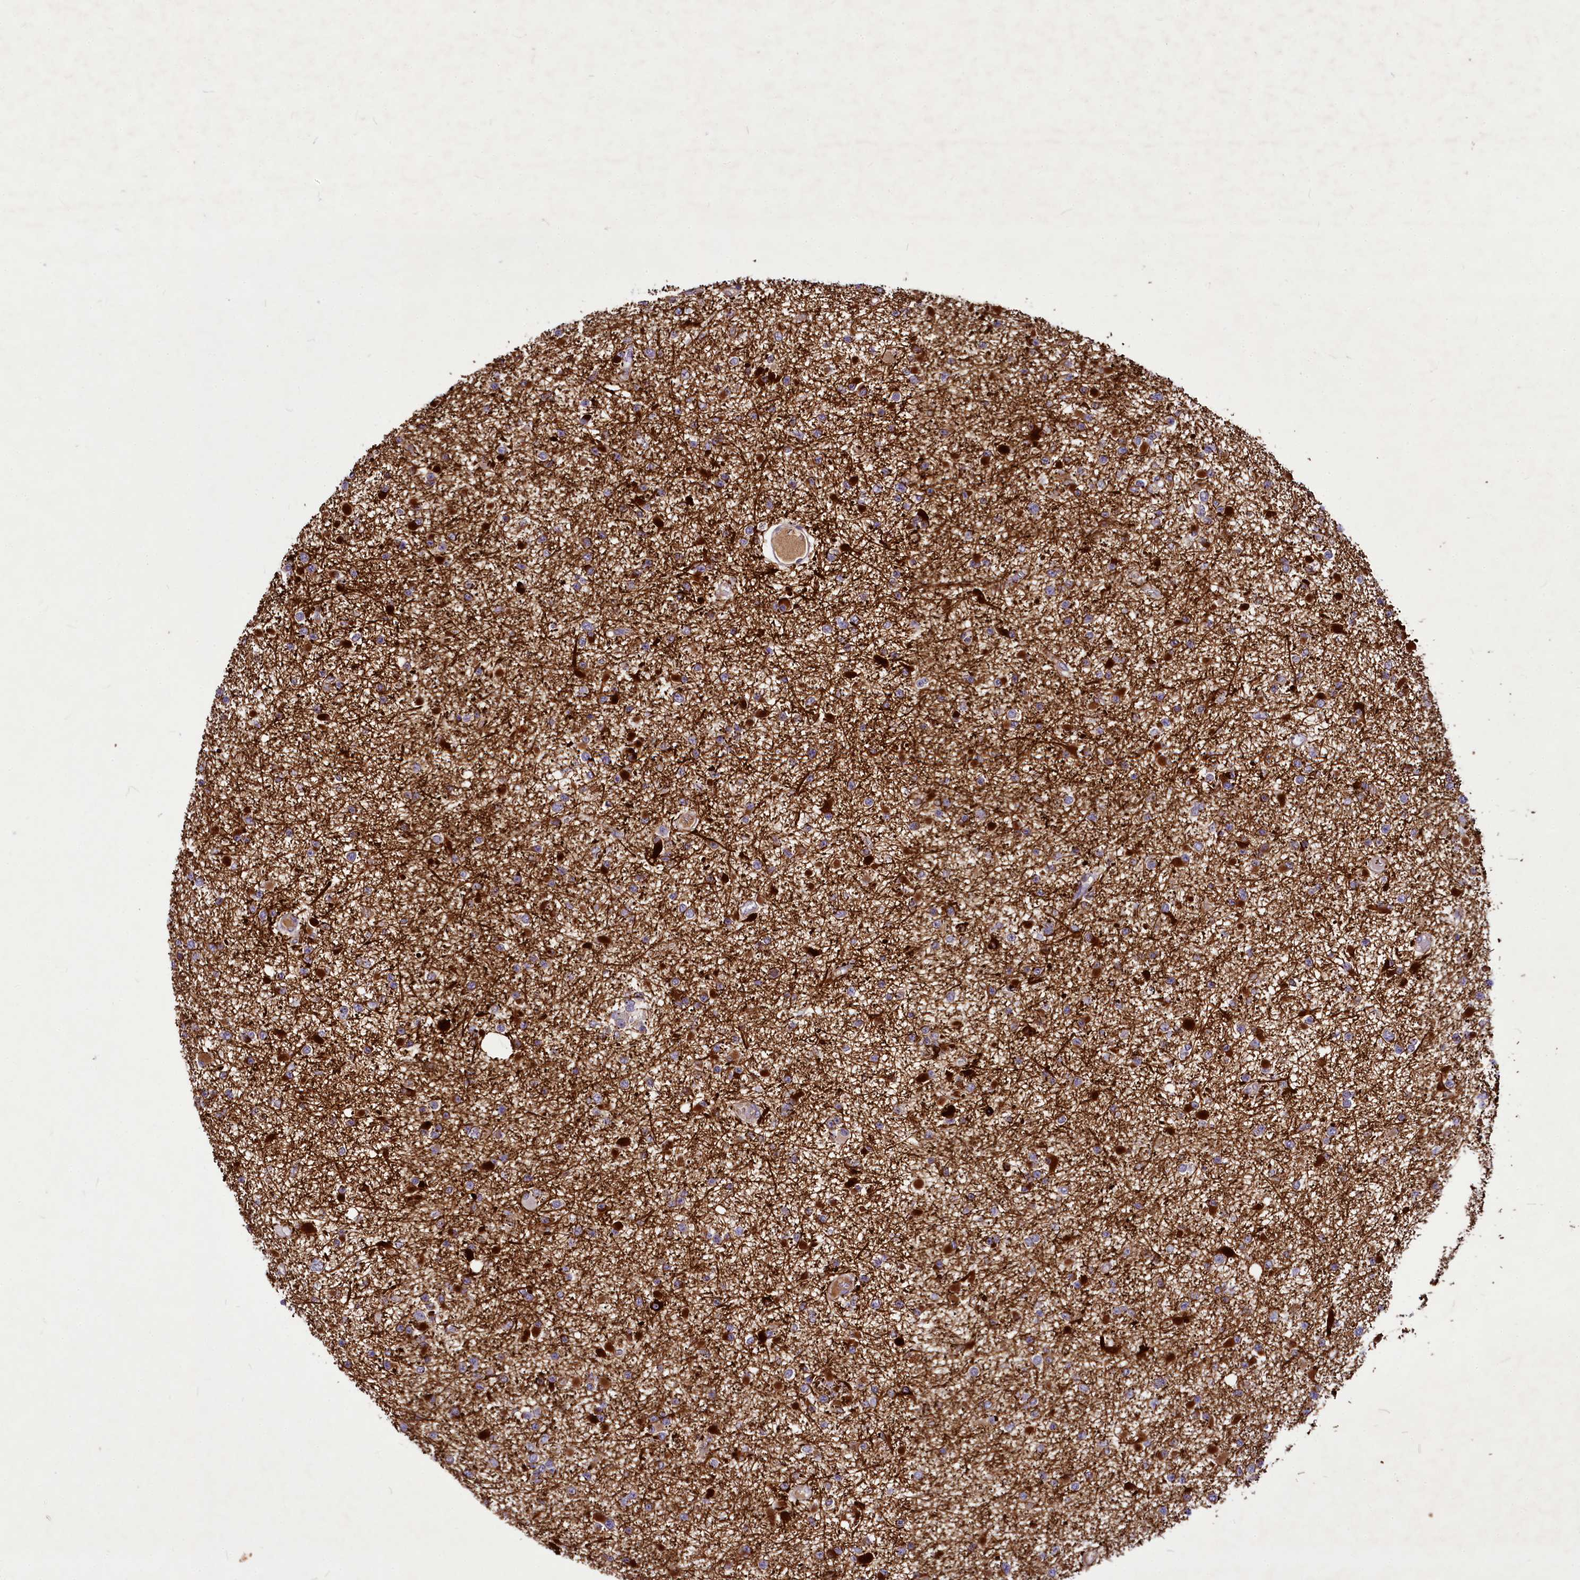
{"staining": {"intensity": "negative", "quantity": "none", "location": "none"}, "tissue": "glioma", "cell_type": "Tumor cells", "image_type": "cancer", "snomed": [{"axis": "morphology", "description": "Glioma, malignant, Low grade"}, {"axis": "topography", "description": "Brain"}], "caption": "Immunohistochemistry (IHC) histopathology image of human malignant low-grade glioma stained for a protein (brown), which demonstrates no positivity in tumor cells.", "gene": "C11orf86", "patient": {"sex": "female", "age": 22}}